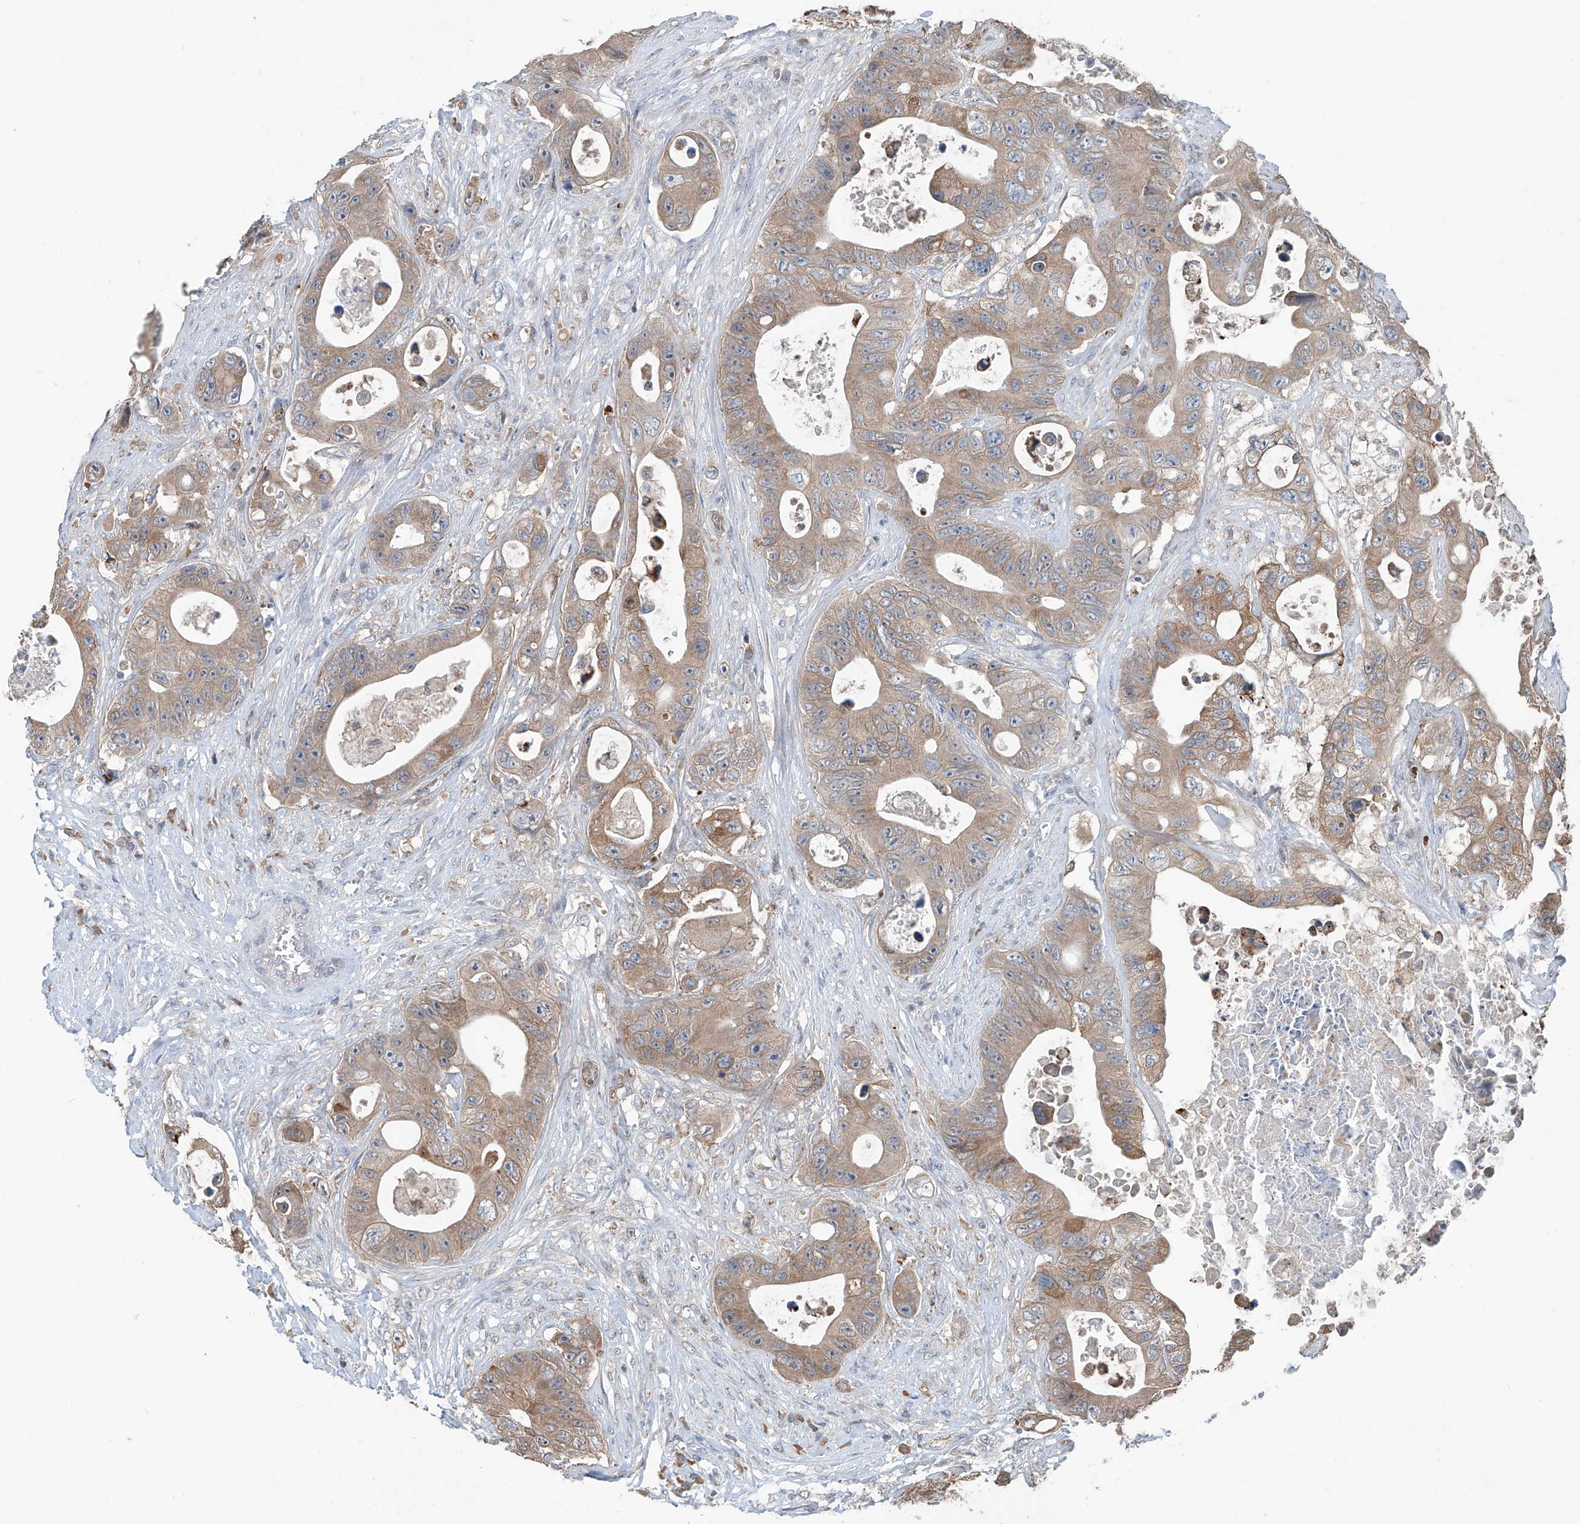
{"staining": {"intensity": "weak", "quantity": ">75%", "location": "cytoplasmic/membranous"}, "tissue": "colorectal cancer", "cell_type": "Tumor cells", "image_type": "cancer", "snomed": [{"axis": "morphology", "description": "Adenocarcinoma, NOS"}, {"axis": "topography", "description": "Colon"}], "caption": "A high-resolution histopathology image shows immunohistochemistry staining of colorectal adenocarcinoma, which reveals weak cytoplasmic/membranous staining in approximately >75% of tumor cells. (DAB (3,3'-diaminobenzidine) IHC with brightfield microscopy, high magnification).", "gene": "KCNK10", "patient": {"sex": "female", "age": 46}}